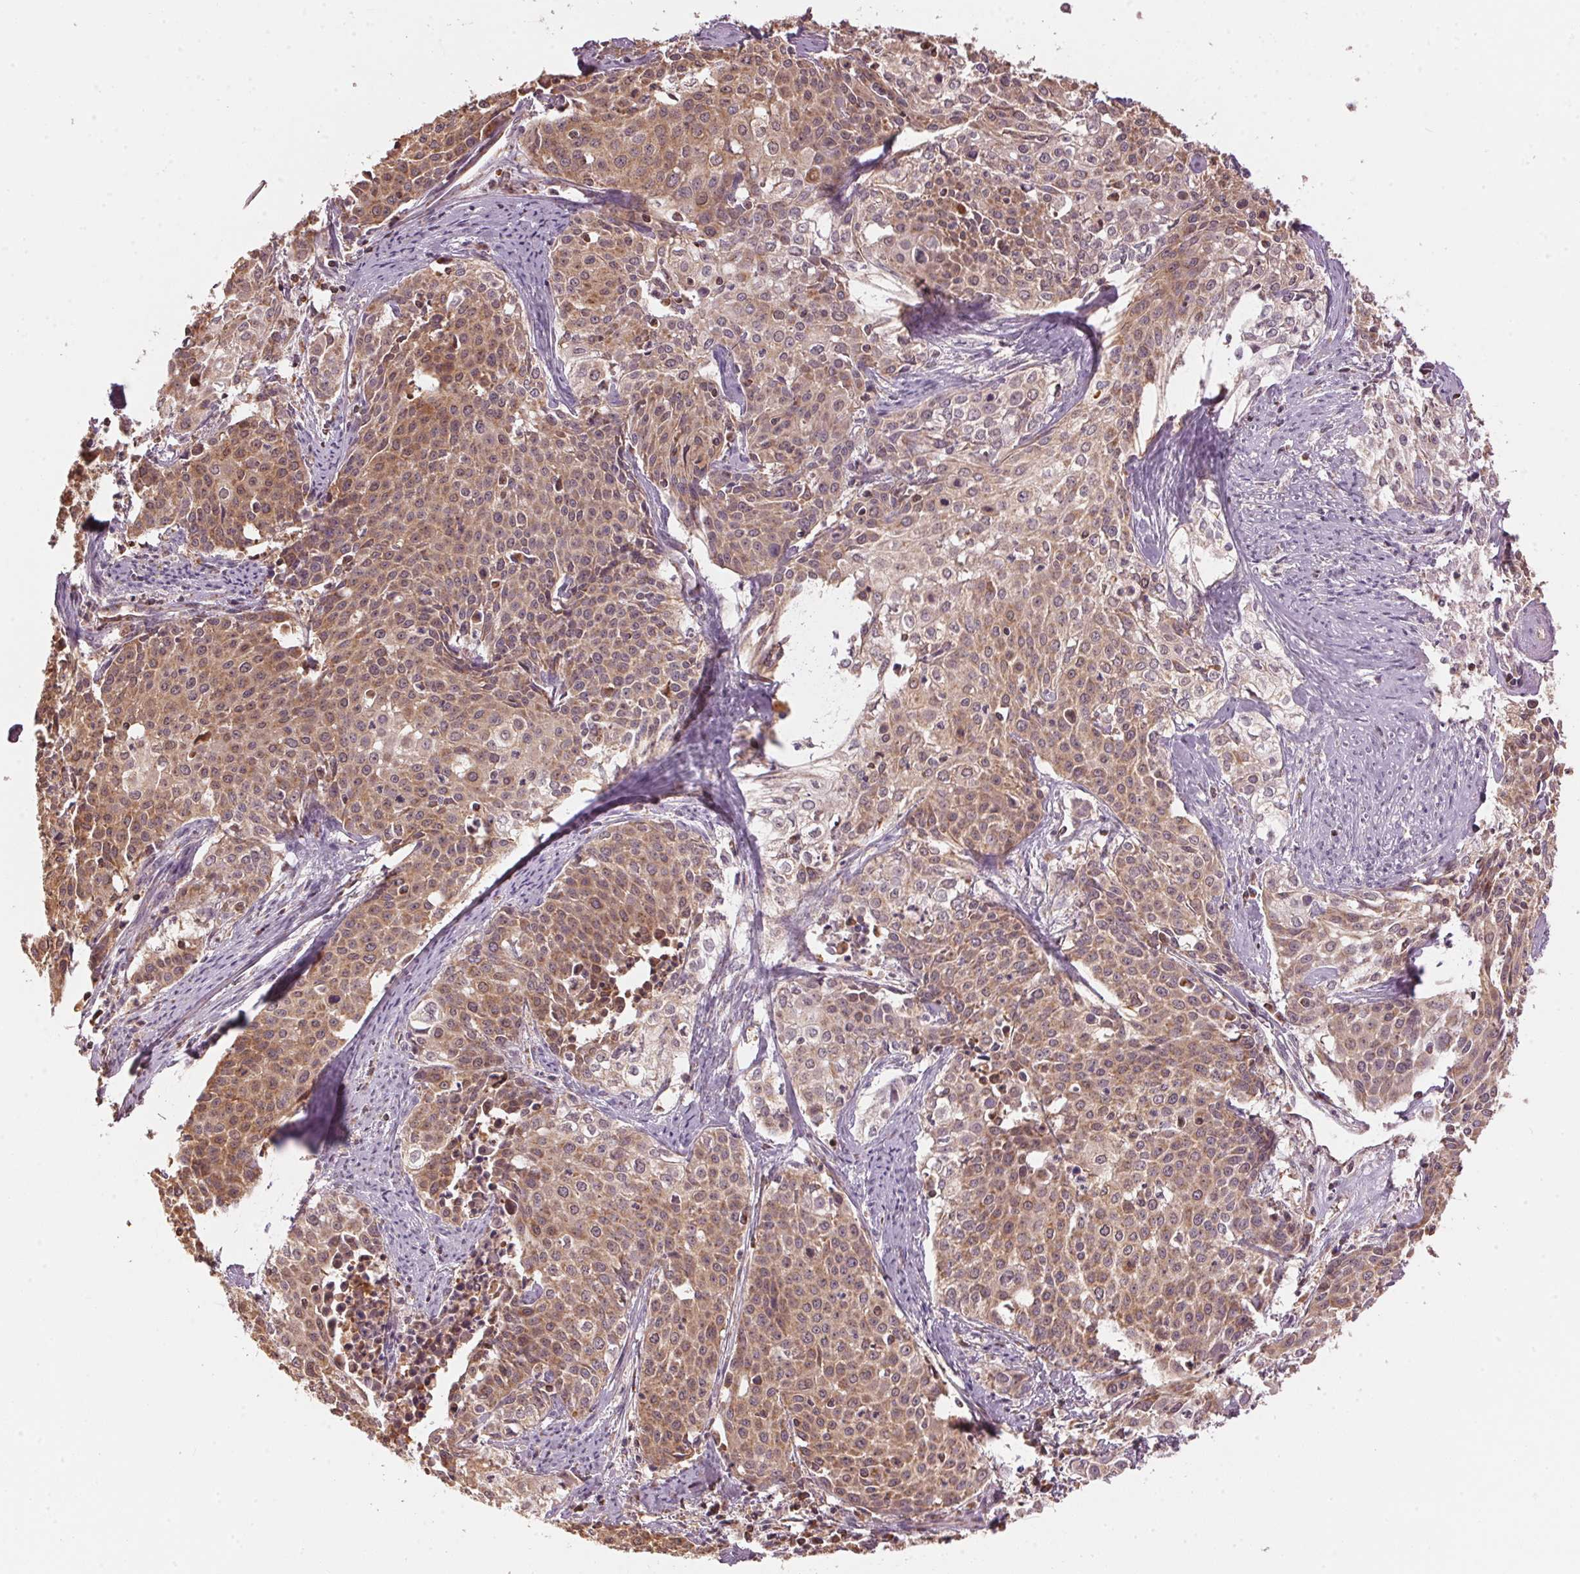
{"staining": {"intensity": "moderate", "quantity": ">75%", "location": "cytoplasmic/membranous"}, "tissue": "cervical cancer", "cell_type": "Tumor cells", "image_type": "cancer", "snomed": [{"axis": "morphology", "description": "Squamous cell carcinoma, NOS"}, {"axis": "topography", "description": "Cervix"}], "caption": "Protein expression analysis of squamous cell carcinoma (cervical) reveals moderate cytoplasmic/membranous positivity in approximately >75% of tumor cells. The protein is shown in brown color, while the nuclei are stained blue.", "gene": "ARHGAP6", "patient": {"sex": "female", "age": 39}}